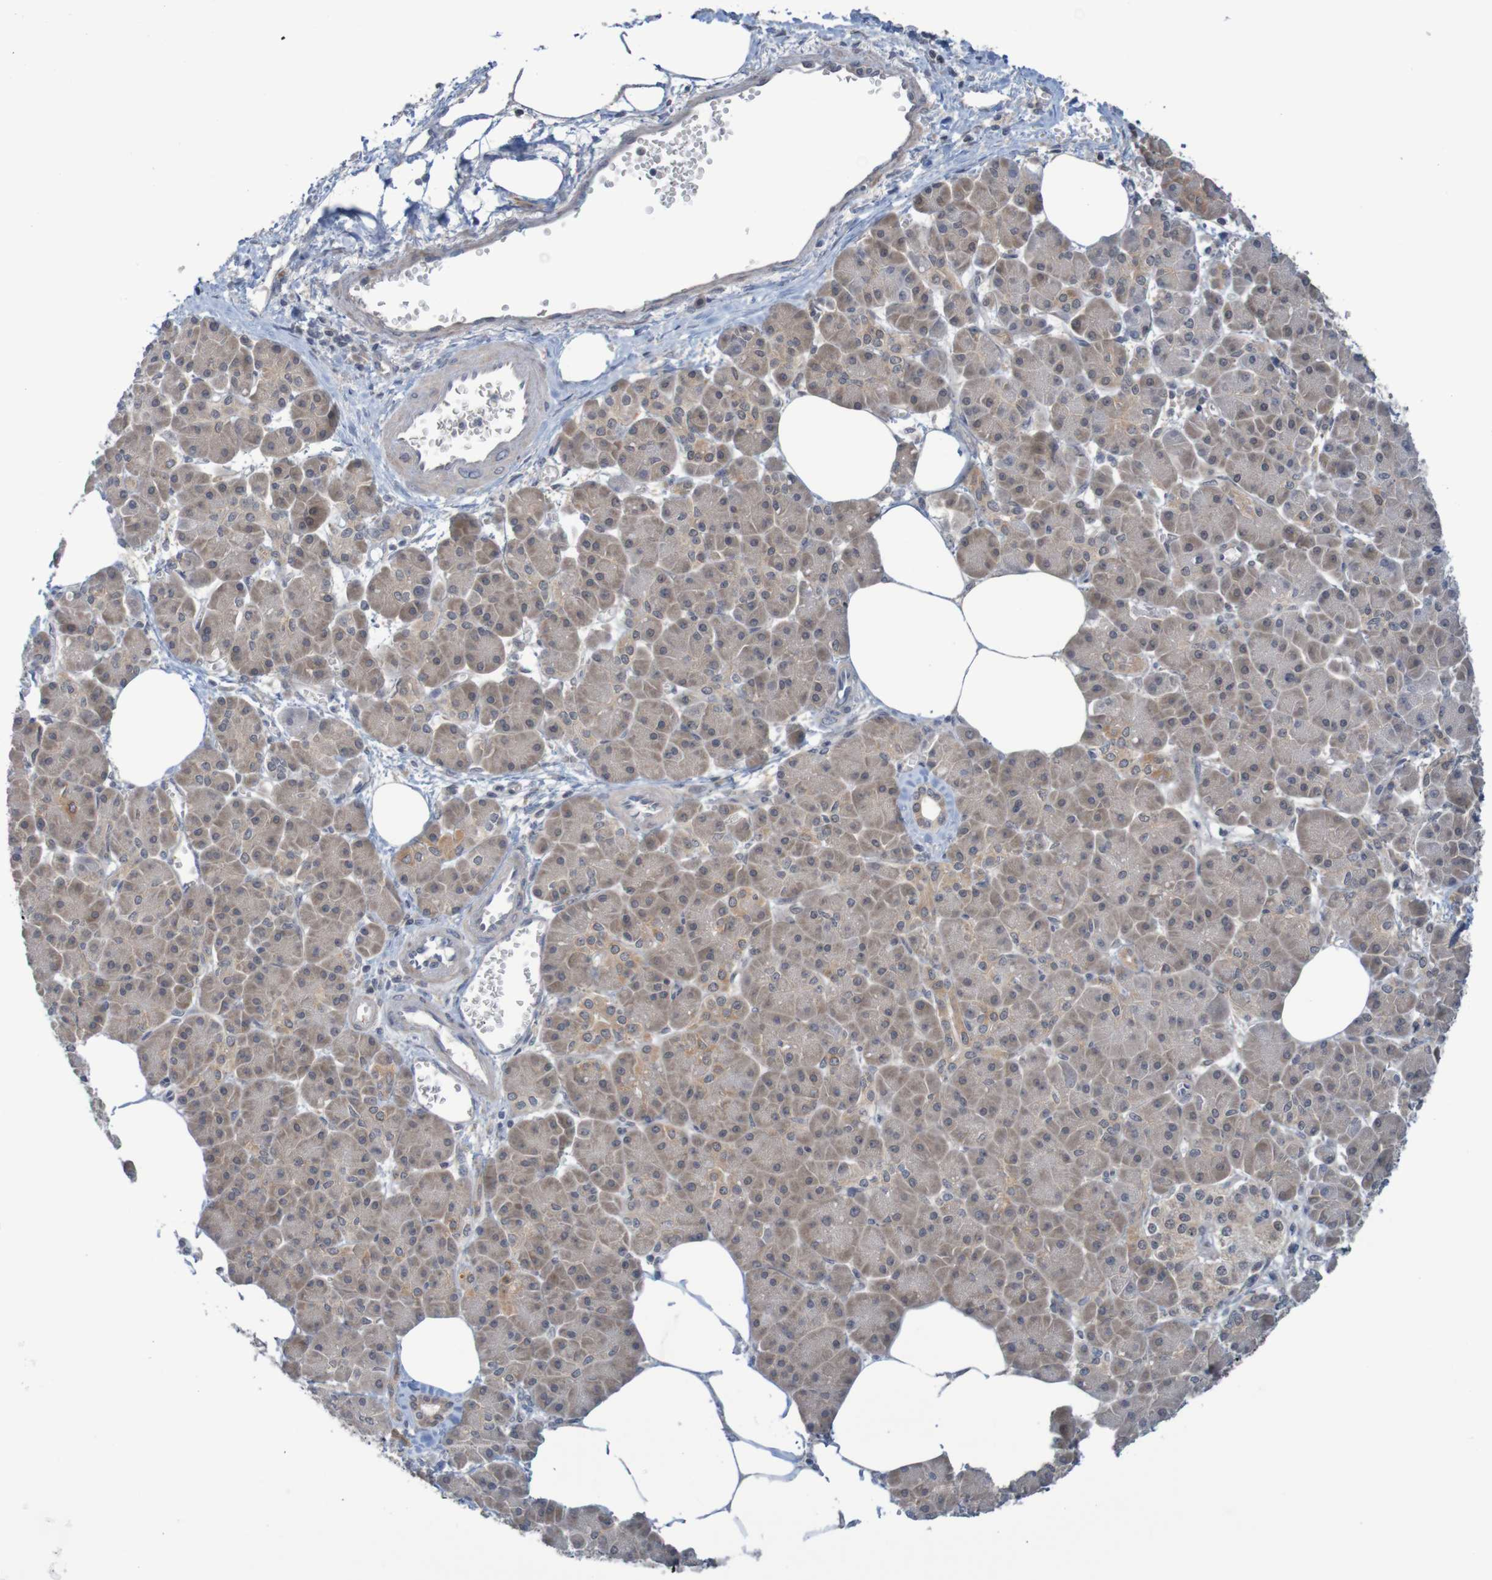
{"staining": {"intensity": "weak", "quantity": "<25%", "location": "cytoplasmic/membranous"}, "tissue": "pancreatic cancer", "cell_type": "Tumor cells", "image_type": "cancer", "snomed": [{"axis": "morphology", "description": "Adenocarcinoma, NOS"}, {"axis": "topography", "description": "Pancreas"}], "caption": "Histopathology image shows no protein positivity in tumor cells of adenocarcinoma (pancreatic) tissue. (Stains: DAB (3,3'-diaminobenzidine) IHC with hematoxylin counter stain, Microscopy: brightfield microscopy at high magnification).", "gene": "ANKK1", "patient": {"sex": "female", "age": 70}}